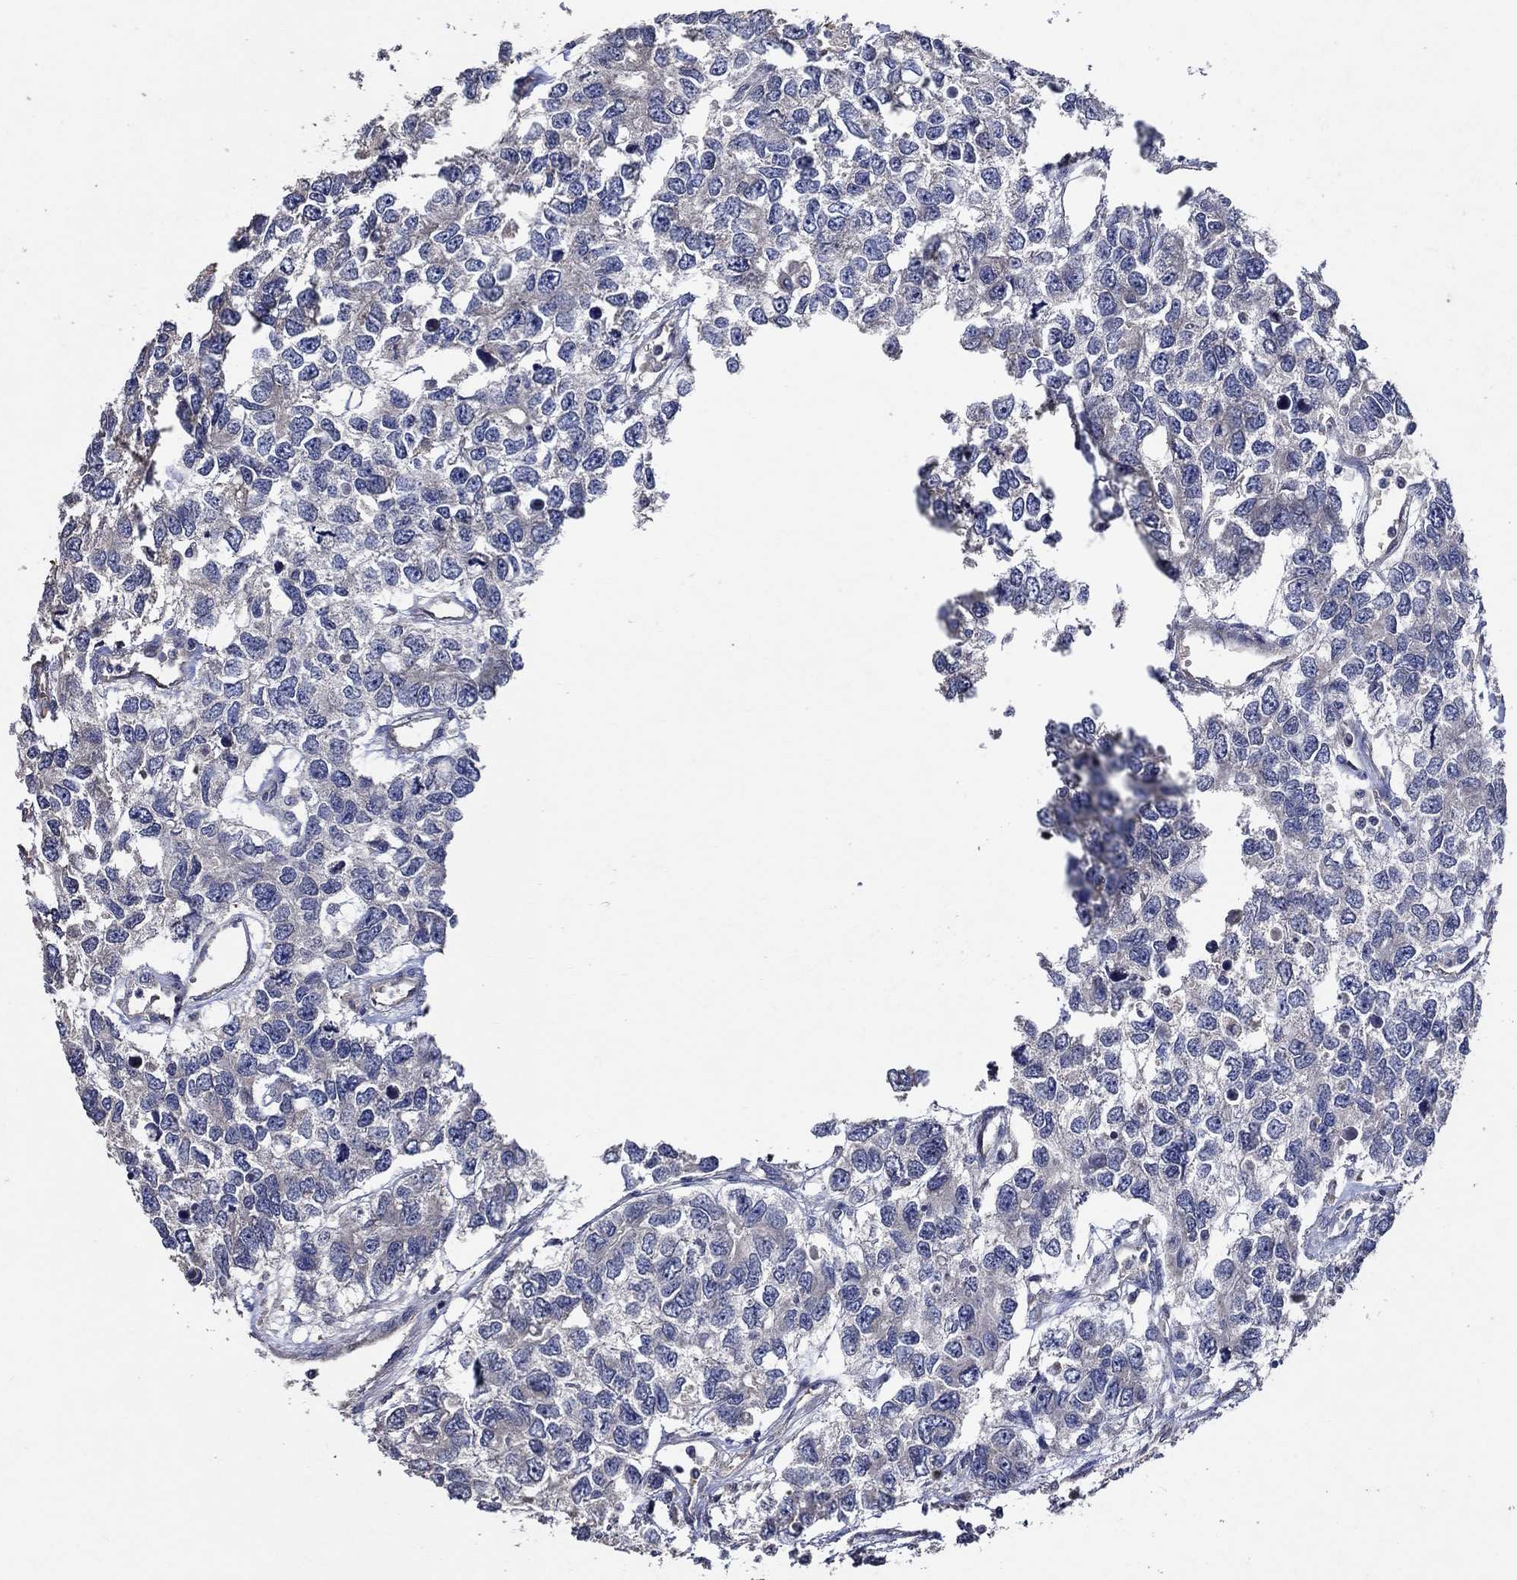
{"staining": {"intensity": "negative", "quantity": "none", "location": "none"}, "tissue": "testis cancer", "cell_type": "Tumor cells", "image_type": "cancer", "snomed": [{"axis": "morphology", "description": "Seminoma, NOS"}, {"axis": "topography", "description": "Testis"}], "caption": "An immunohistochemistry (IHC) image of testis seminoma is shown. There is no staining in tumor cells of testis seminoma.", "gene": "HAP1", "patient": {"sex": "male", "age": 52}}